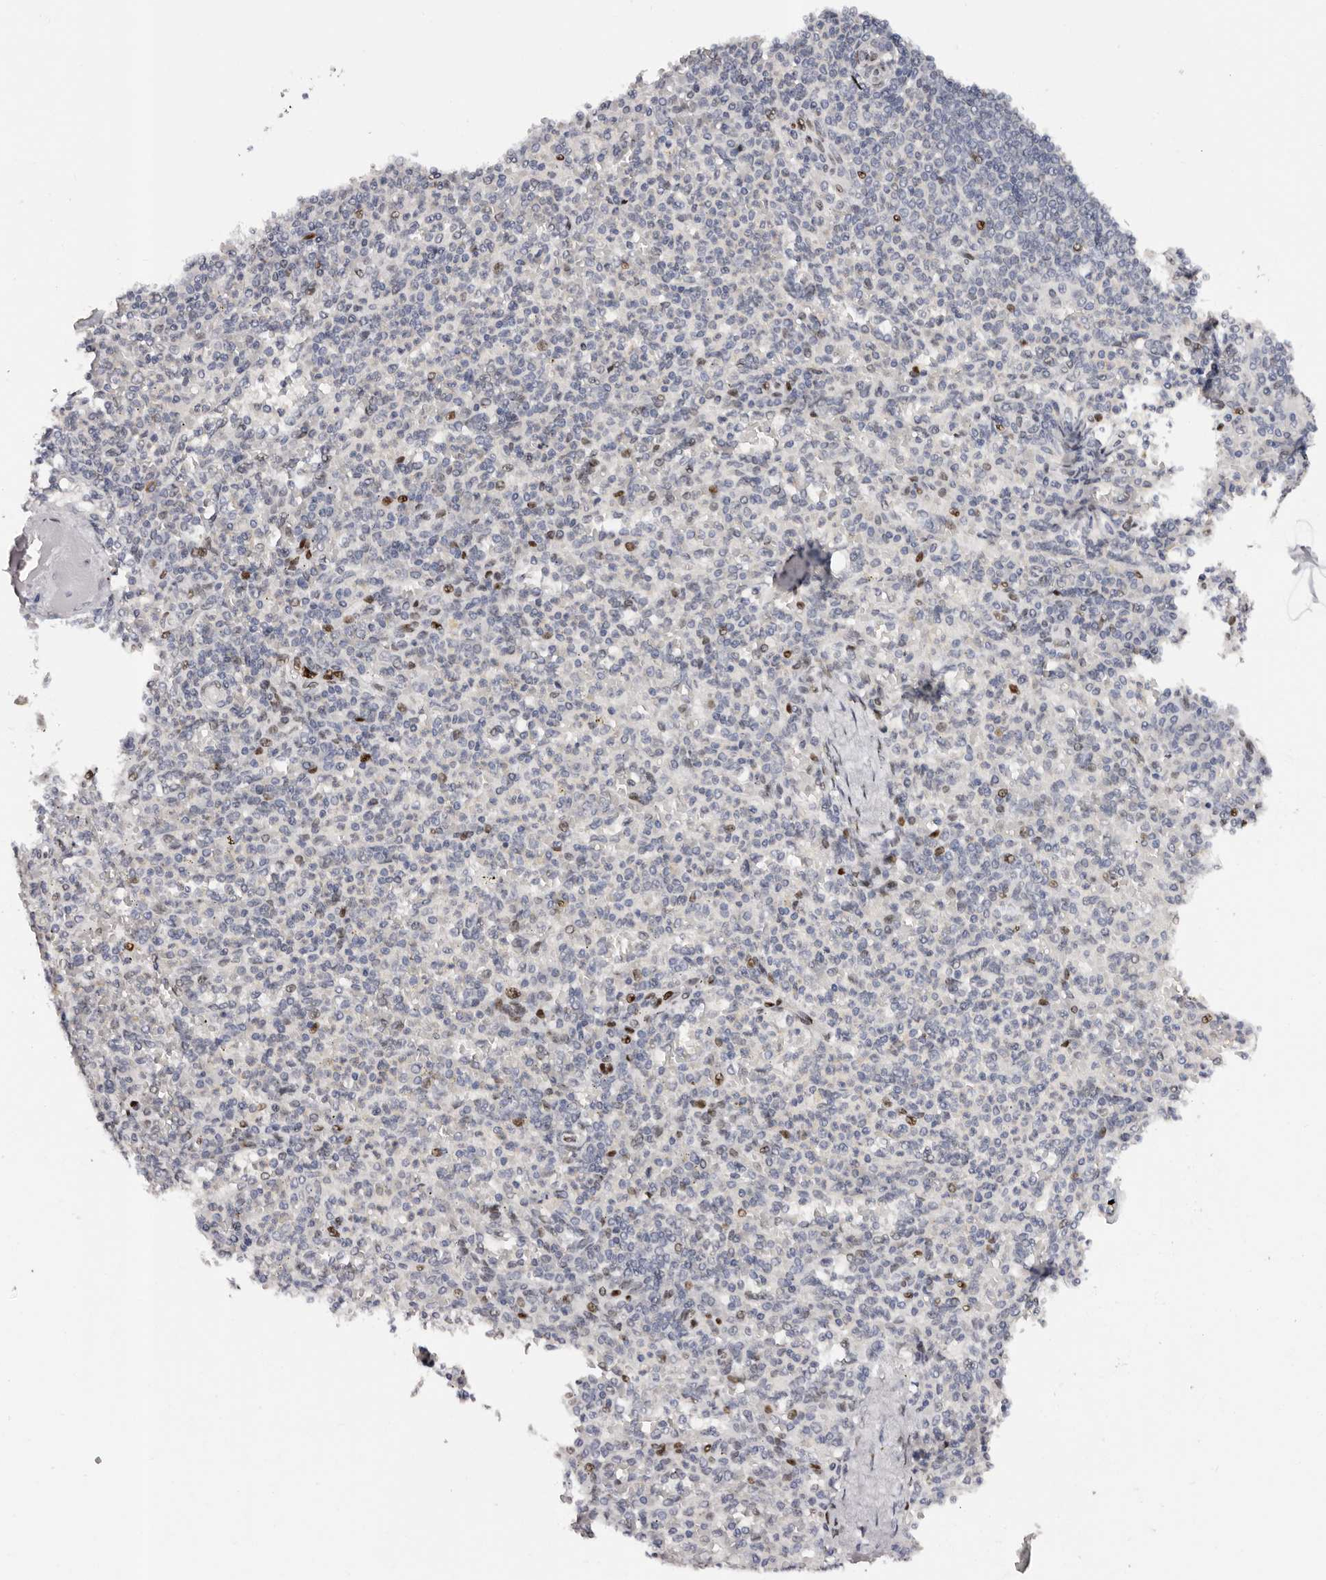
{"staining": {"intensity": "moderate", "quantity": "<25%", "location": "nuclear"}, "tissue": "spleen", "cell_type": "Cells in red pulp", "image_type": "normal", "snomed": [{"axis": "morphology", "description": "Normal tissue, NOS"}, {"axis": "topography", "description": "Spleen"}], "caption": "The image reveals staining of unremarkable spleen, revealing moderate nuclear protein staining (brown color) within cells in red pulp.", "gene": "NUP153", "patient": {"sex": "female", "age": 74}}